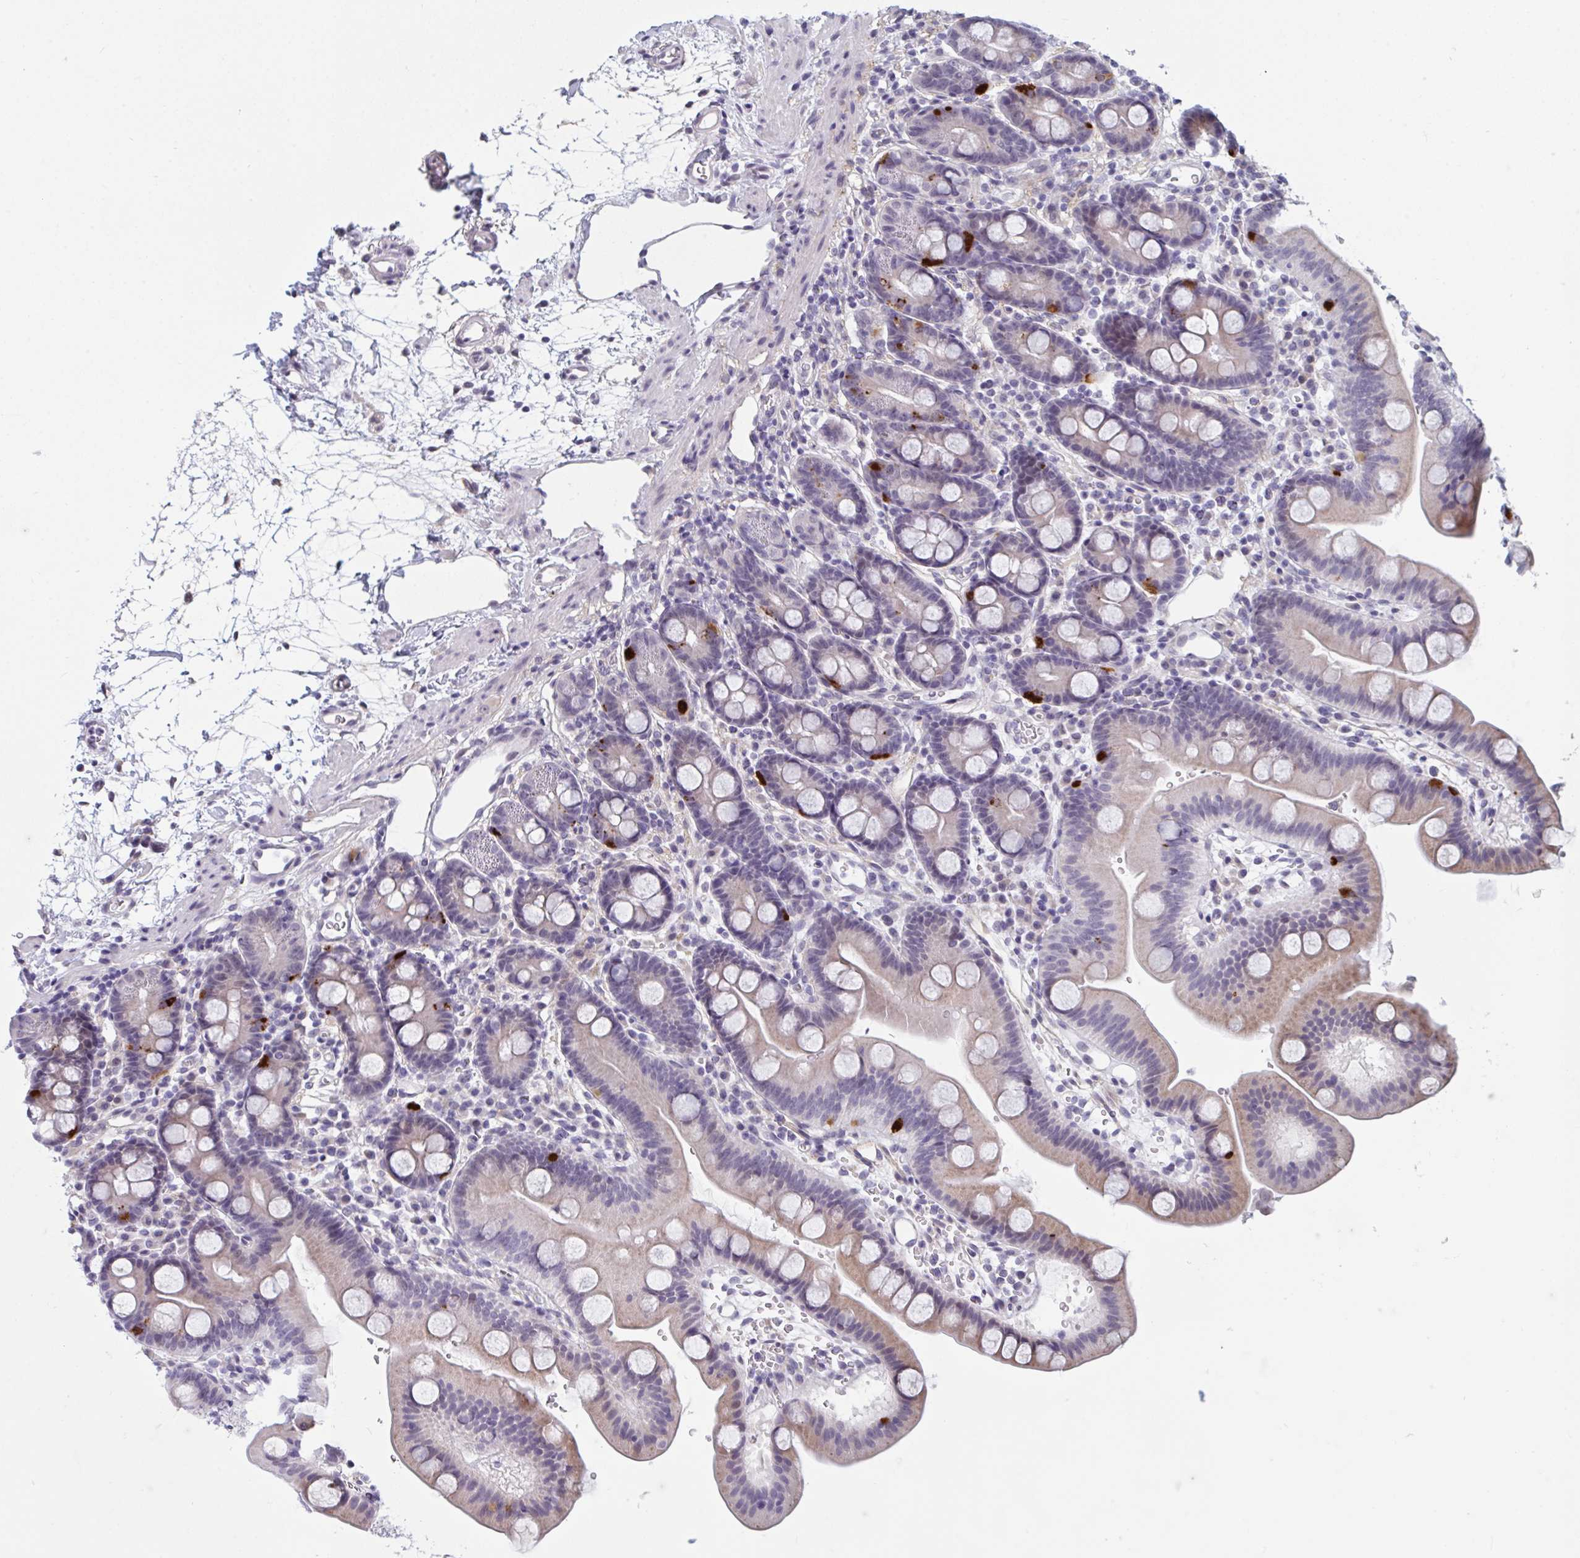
{"staining": {"intensity": "moderate", "quantity": "<25%", "location": "cytoplasmic/membranous"}, "tissue": "duodenum", "cell_type": "Glandular cells", "image_type": "normal", "snomed": [{"axis": "morphology", "description": "Normal tissue, NOS"}, {"axis": "topography", "description": "Duodenum"}], "caption": "Glandular cells reveal low levels of moderate cytoplasmic/membranous staining in approximately <25% of cells in normal duodenum.", "gene": "TCEAL8", "patient": {"sex": "male", "age": 59}}